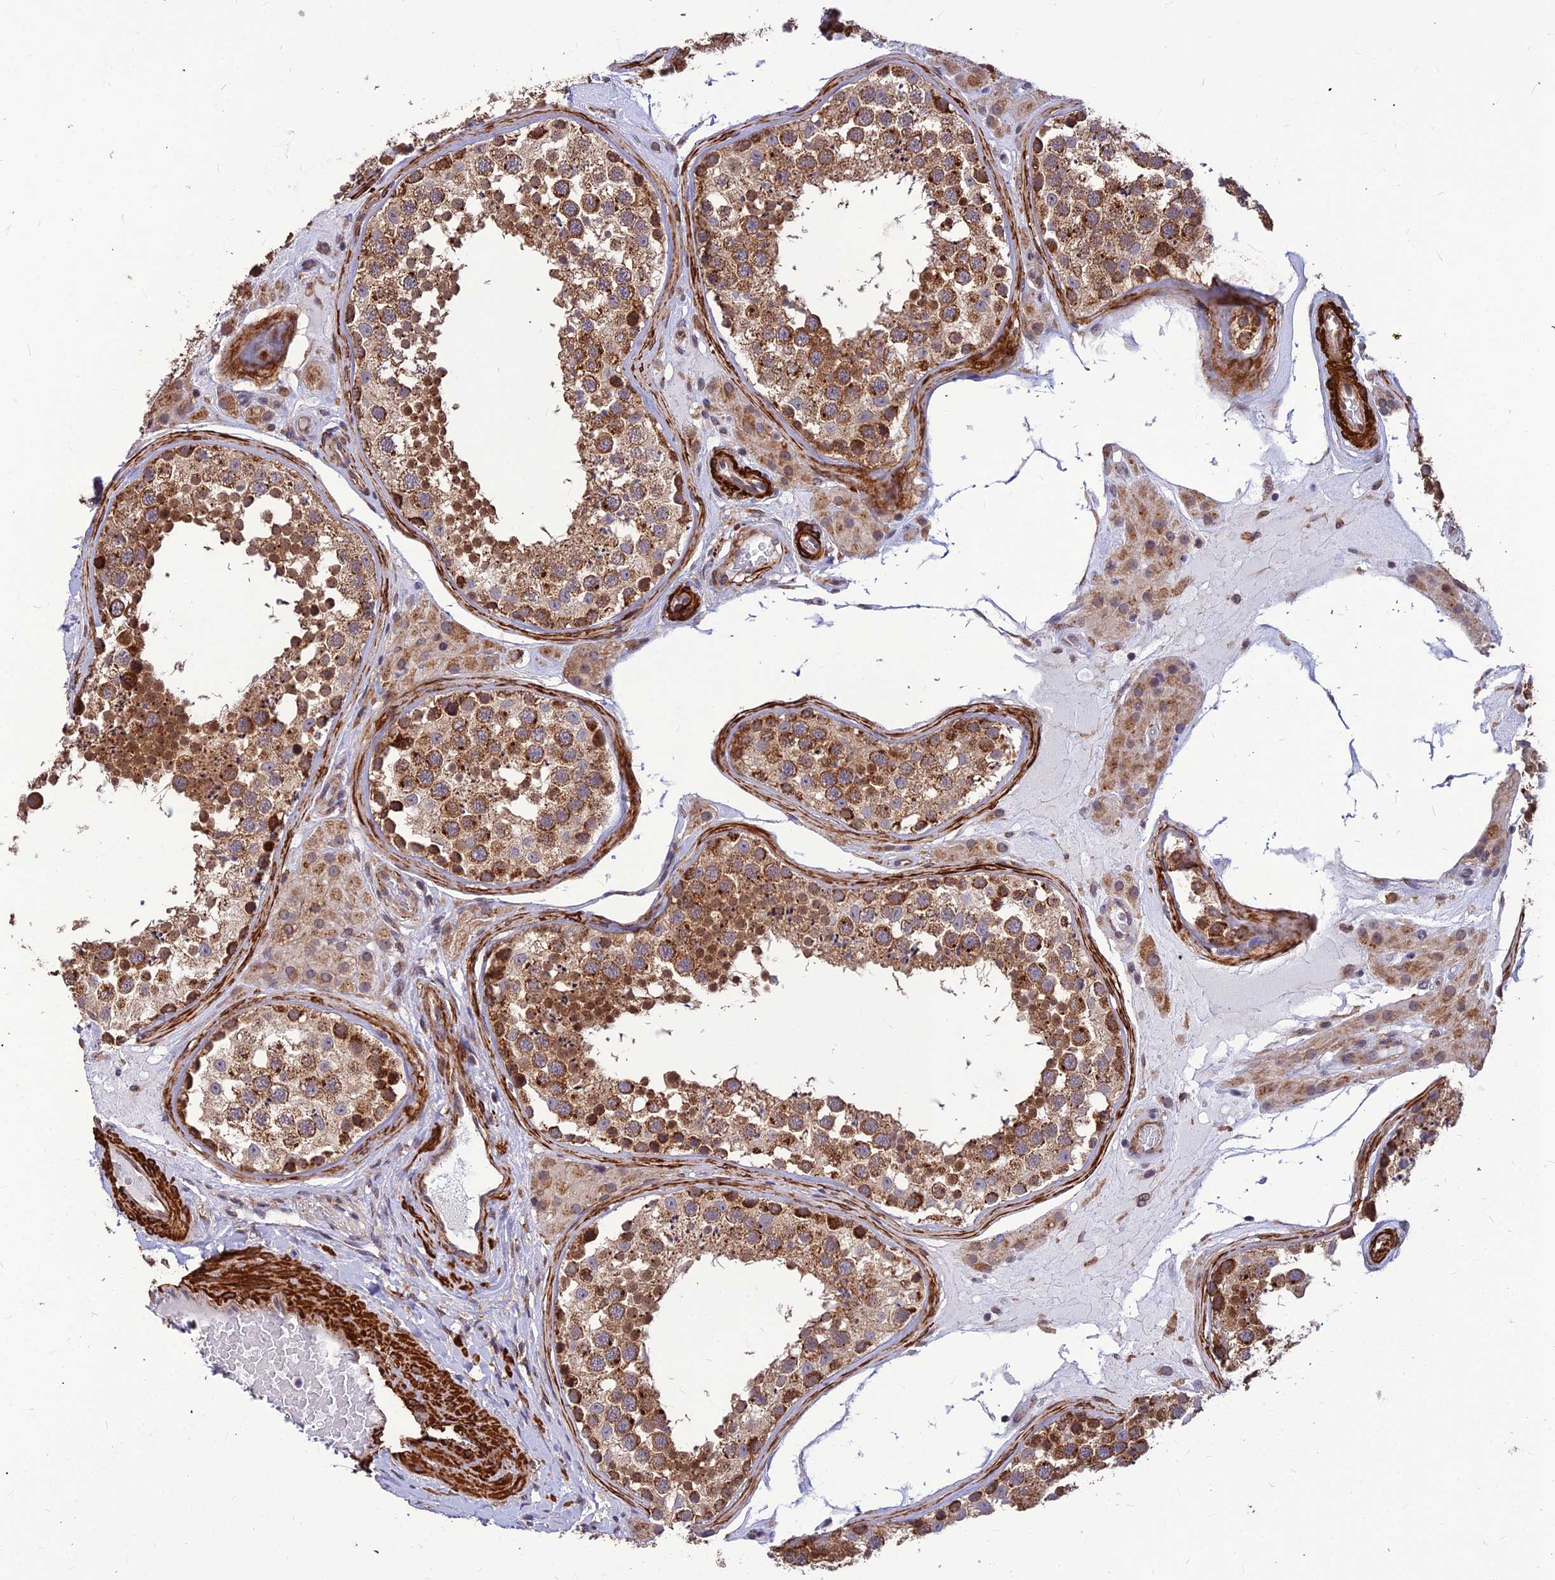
{"staining": {"intensity": "moderate", "quantity": ">75%", "location": "cytoplasmic/membranous"}, "tissue": "testis", "cell_type": "Cells in seminiferous ducts", "image_type": "normal", "snomed": [{"axis": "morphology", "description": "Normal tissue, NOS"}, {"axis": "topography", "description": "Testis"}], "caption": "A high-resolution image shows IHC staining of unremarkable testis, which reveals moderate cytoplasmic/membranous staining in approximately >75% of cells in seminiferous ducts. Nuclei are stained in blue.", "gene": "LEKR1", "patient": {"sex": "male", "age": 46}}